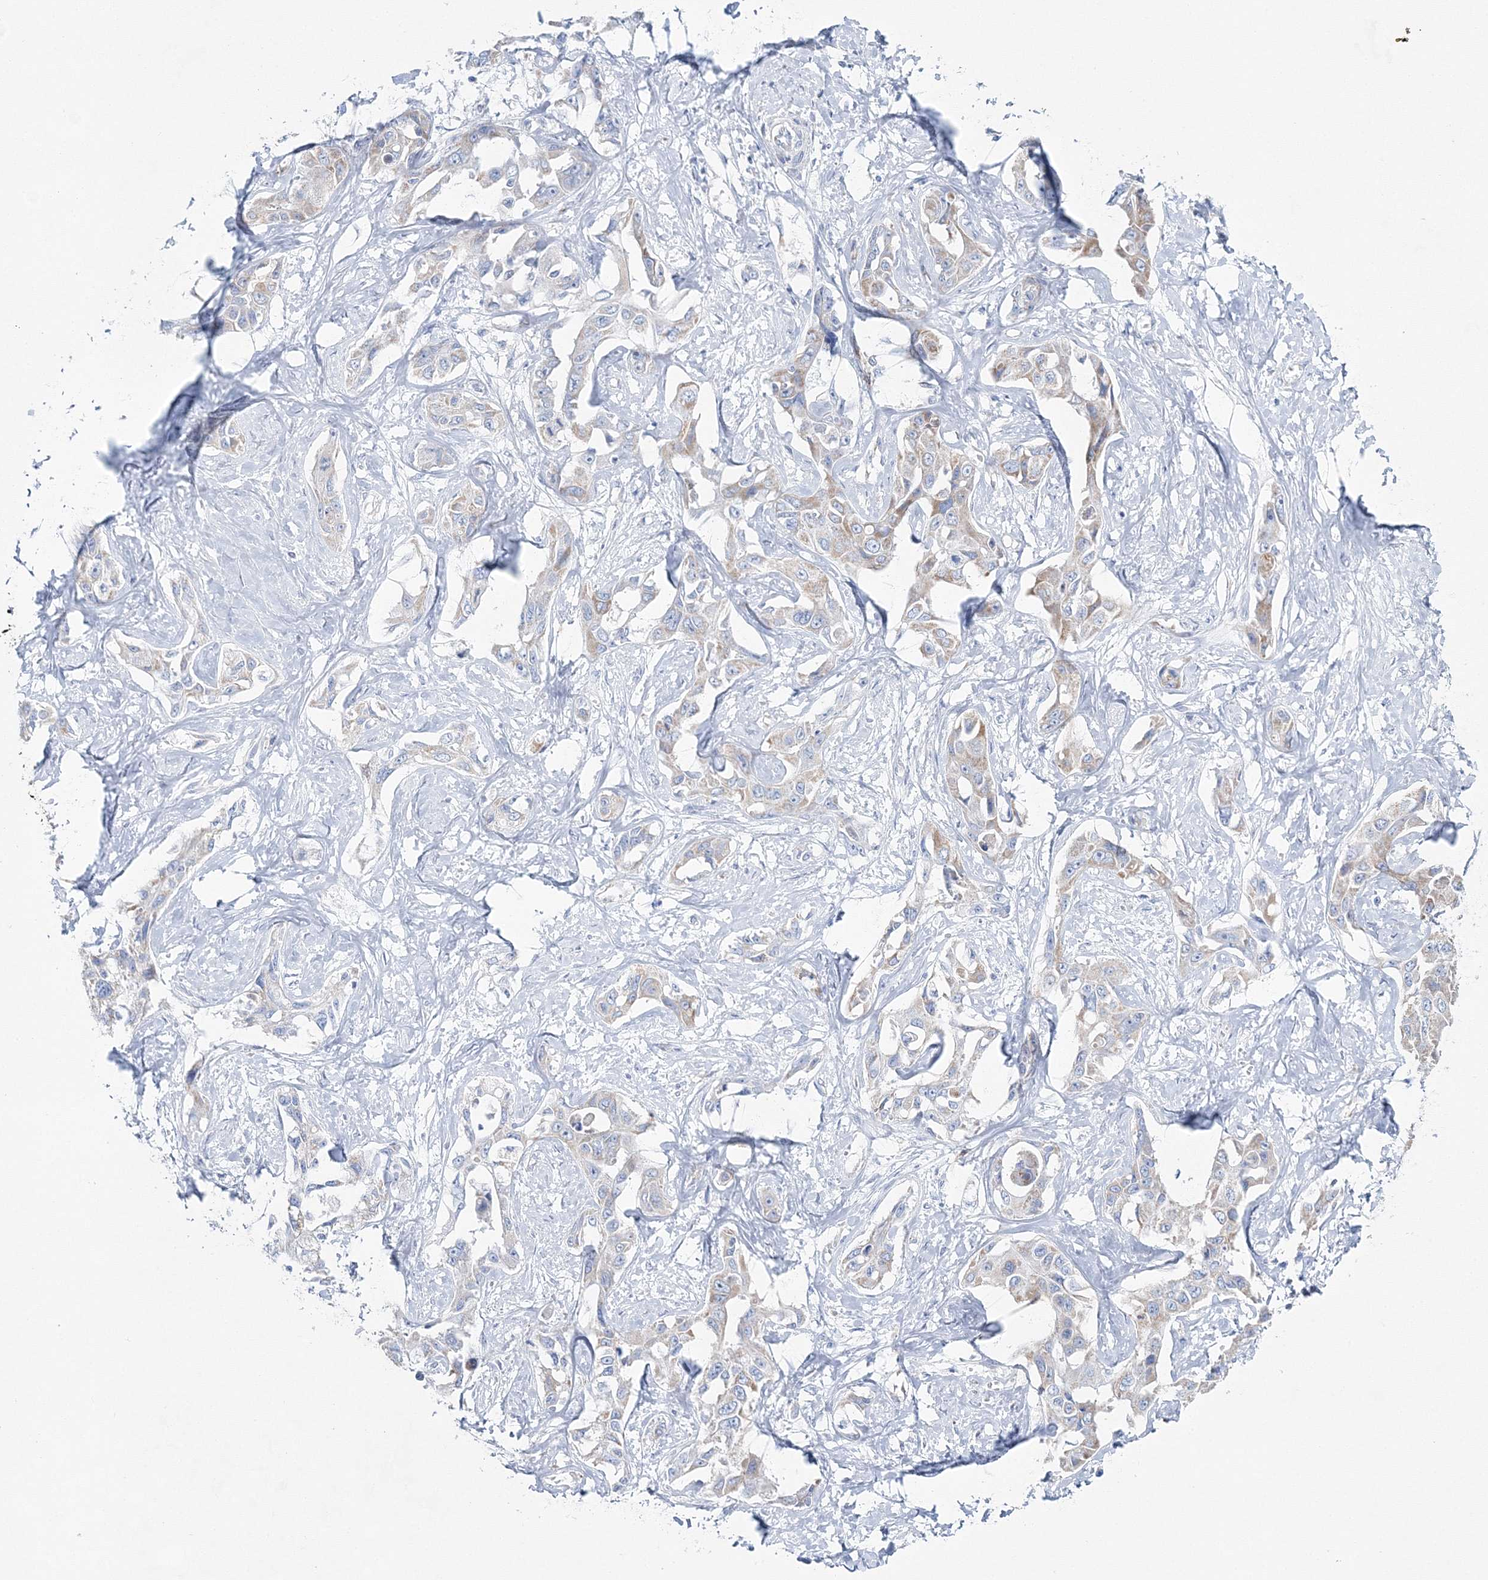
{"staining": {"intensity": "weak", "quantity": "<25%", "location": "cytoplasmic/membranous"}, "tissue": "liver cancer", "cell_type": "Tumor cells", "image_type": "cancer", "snomed": [{"axis": "morphology", "description": "Cholangiocarcinoma"}, {"axis": "topography", "description": "Liver"}], "caption": "Histopathology image shows no protein positivity in tumor cells of liver cholangiocarcinoma tissue.", "gene": "HIBCH", "patient": {"sex": "male", "age": 59}}